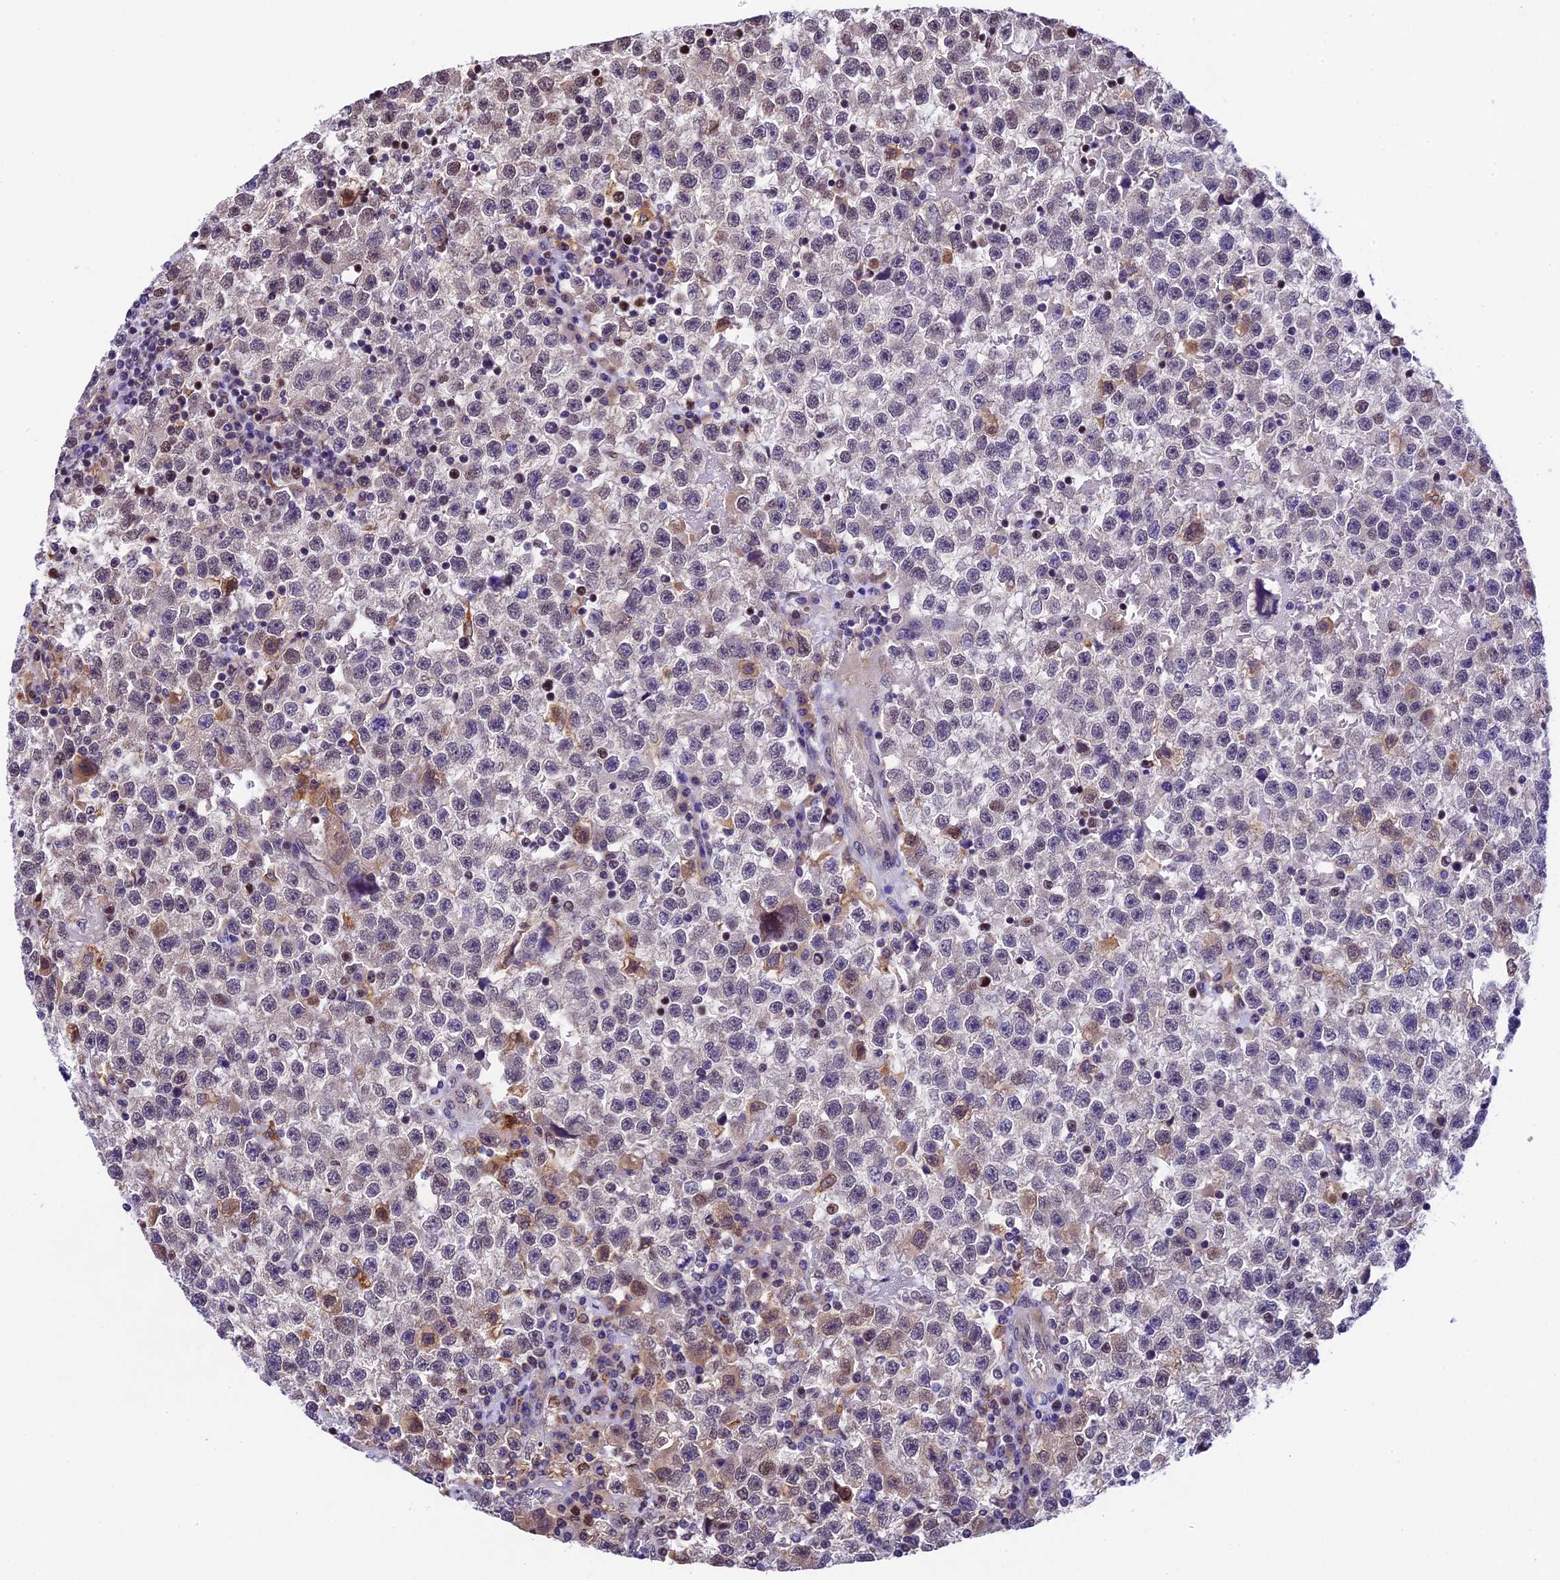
{"staining": {"intensity": "moderate", "quantity": "<25%", "location": "nuclear"}, "tissue": "testis cancer", "cell_type": "Tumor cells", "image_type": "cancer", "snomed": [{"axis": "morphology", "description": "Seminoma, NOS"}, {"axis": "topography", "description": "Testis"}], "caption": "IHC histopathology image of human testis cancer (seminoma) stained for a protein (brown), which demonstrates low levels of moderate nuclear expression in about <25% of tumor cells.", "gene": "CCSER1", "patient": {"sex": "male", "age": 22}}